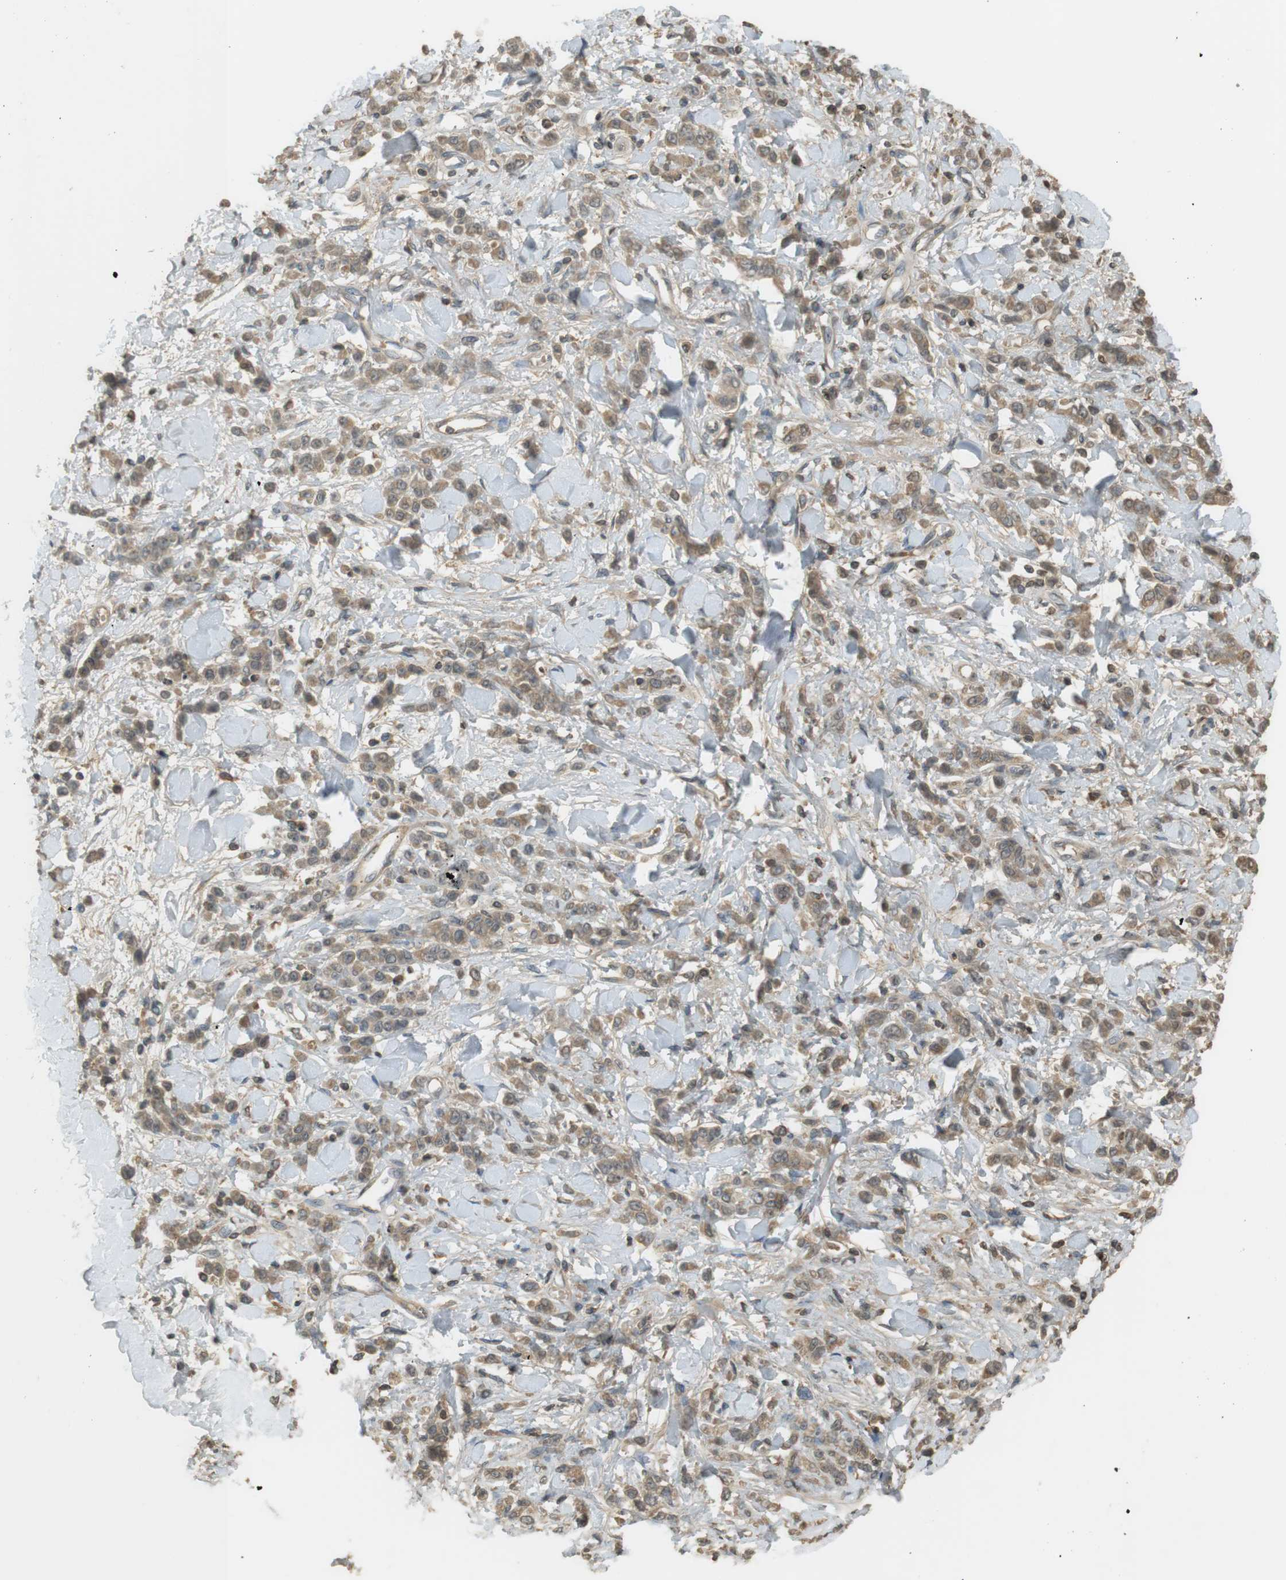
{"staining": {"intensity": "moderate", "quantity": ">75%", "location": "cytoplasmic/membranous"}, "tissue": "stomach cancer", "cell_type": "Tumor cells", "image_type": "cancer", "snomed": [{"axis": "morphology", "description": "Normal tissue, NOS"}, {"axis": "morphology", "description": "Adenocarcinoma, NOS"}, {"axis": "topography", "description": "Stomach"}], "caption": "This micrograph reveals immunohistochemistry staining of adenocarcinoma (stomach), with medium moderate cytoplasmic/membranous staining in about >75% of tumor cells.", "gene": "SRR", "patient": {"sex": "male", "age": 82}}